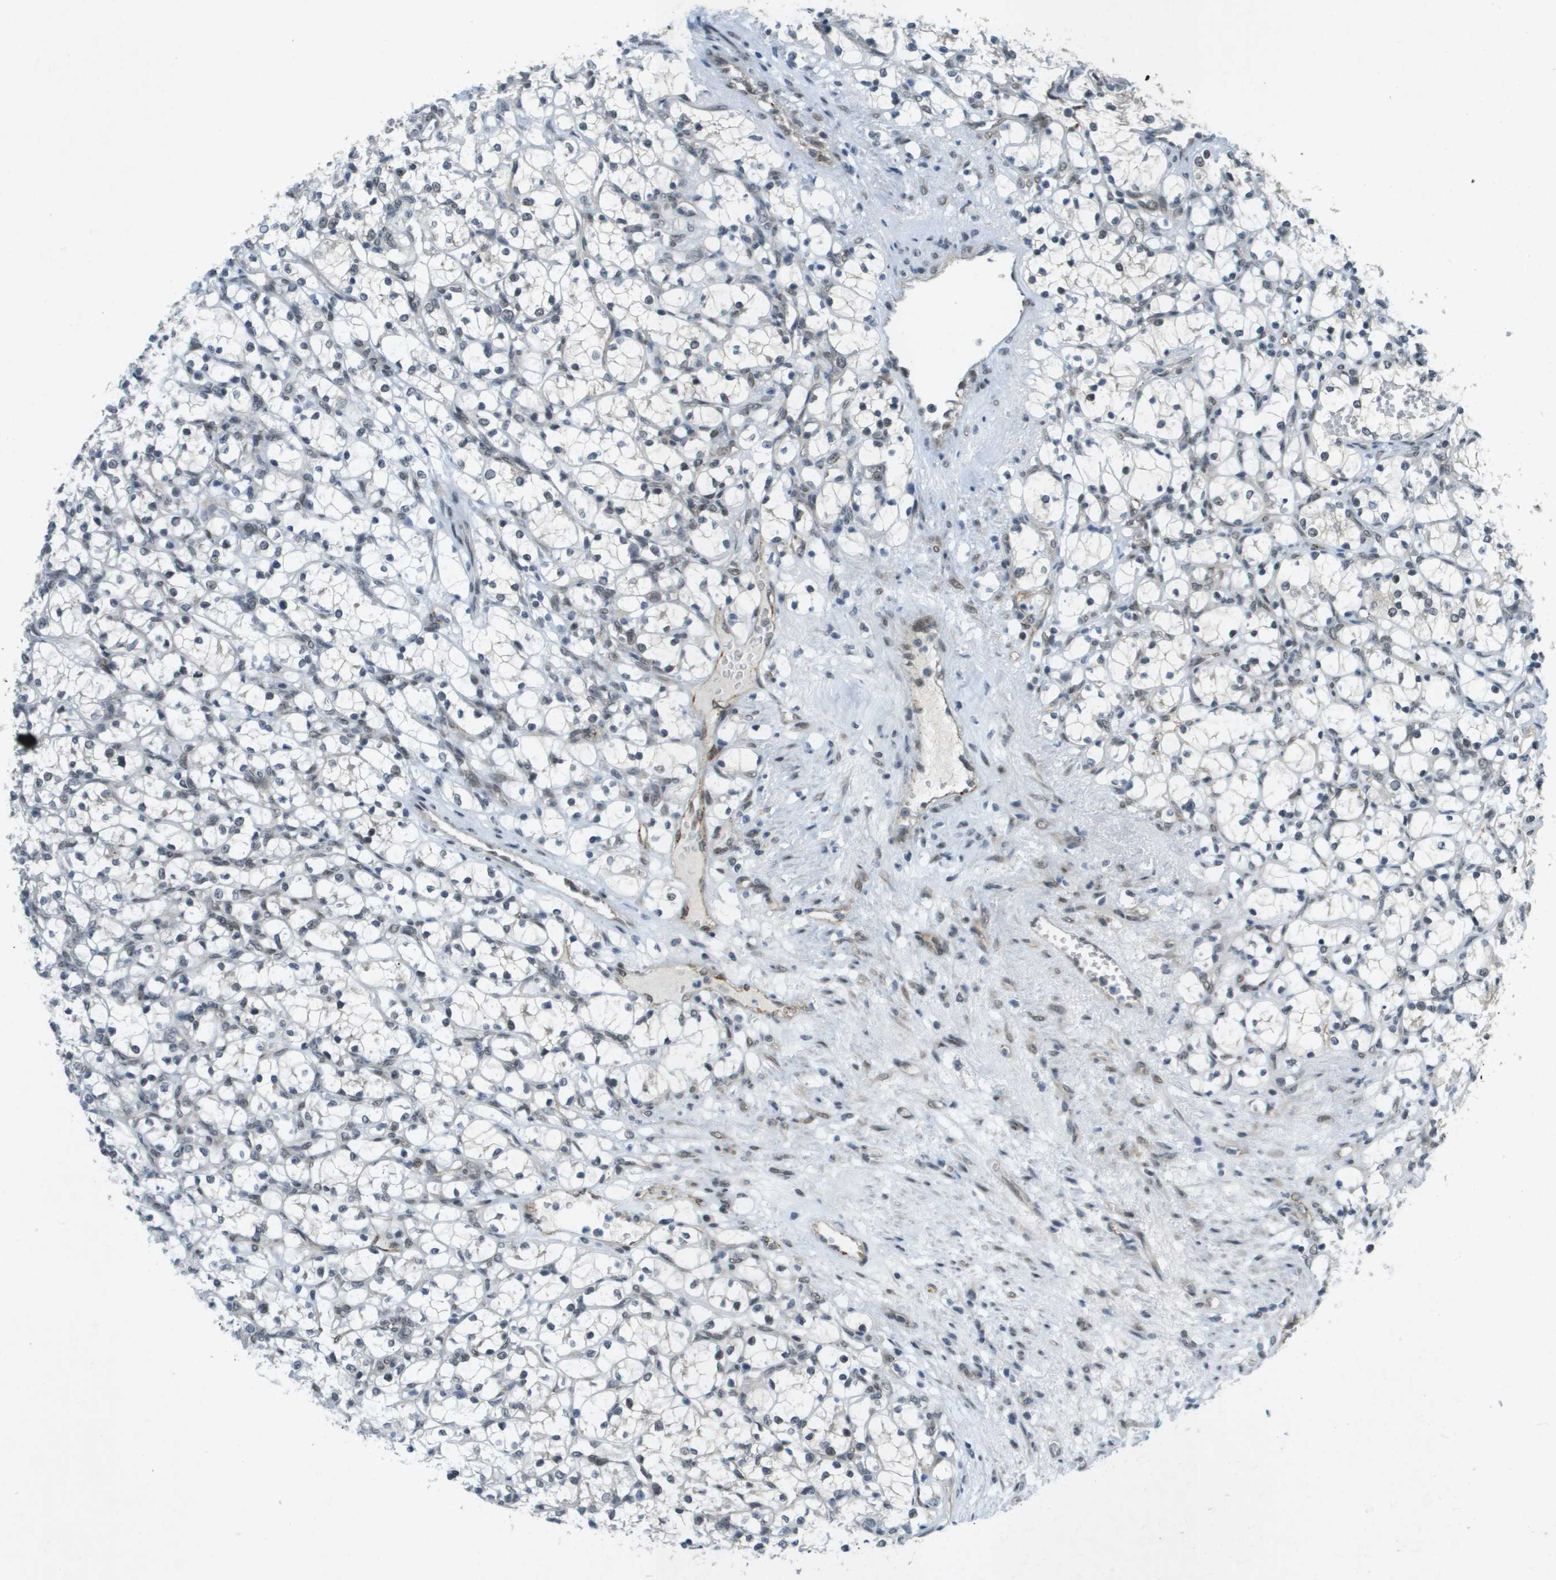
{"staining": {"intensity": "moderate", "quantity": "<25%", "location": "nuclear"}, "tissue": "renal cancer", "cell_type": "Tumor cells", "image_type": "cancer", "snomed": [{"axis": "morphology", "description": "Adenocarcinoma, NOS"}, {"axis": "topography", "description": "Kidney"}], "caption": "This image shows adenocarcinoma (renal) stained with immunohistochemistry (IHC) to label a protein in brown. The nuclear of tumor cells show moderate positivity for the protein. Nuclei are counter-stained blue.", "gene": "ARID1B", "patient": {"sex": "female", "age": 69}}